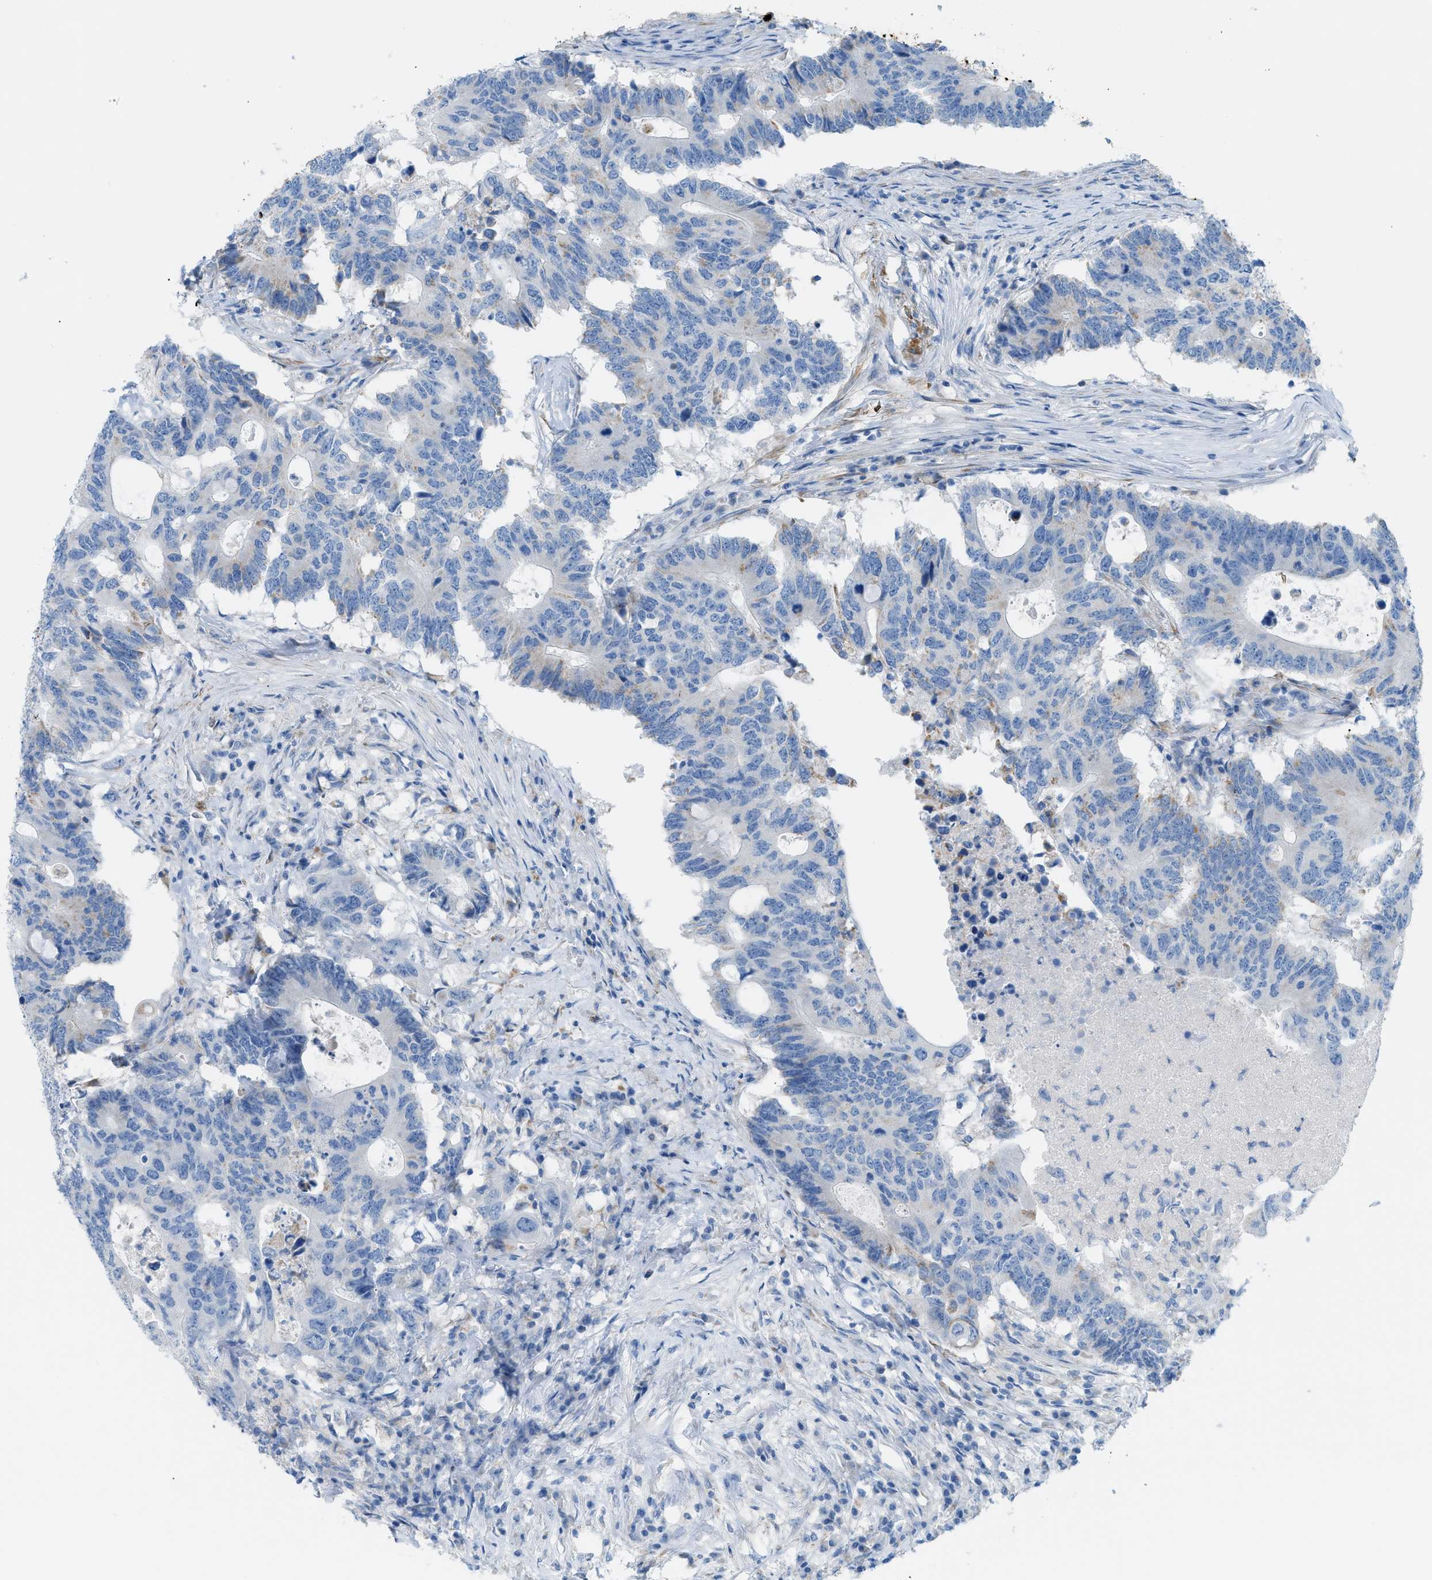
{"staining": {"intensity": "negative", "quantity": "none", "location": "none"}, "tissue": "colorectal cancer", "cell_type": "Tumor cells", "image_type": "cancer", "snomed": [{"axis": "morphology", "description": "Adenocarcinoma, NOS"}, {"axis": "topography", "description": "Colon"}], "caption": "Adenocarcinoma (colorectal) was stained to show a protein in brown. There is no significant positivity in tumor cells. The staining is performed using DAB brown chromogen with nuclei counter-stained in using hematoxylin.", "gene": "MYH11", "patient": {"sex": "male", "age": 71}}